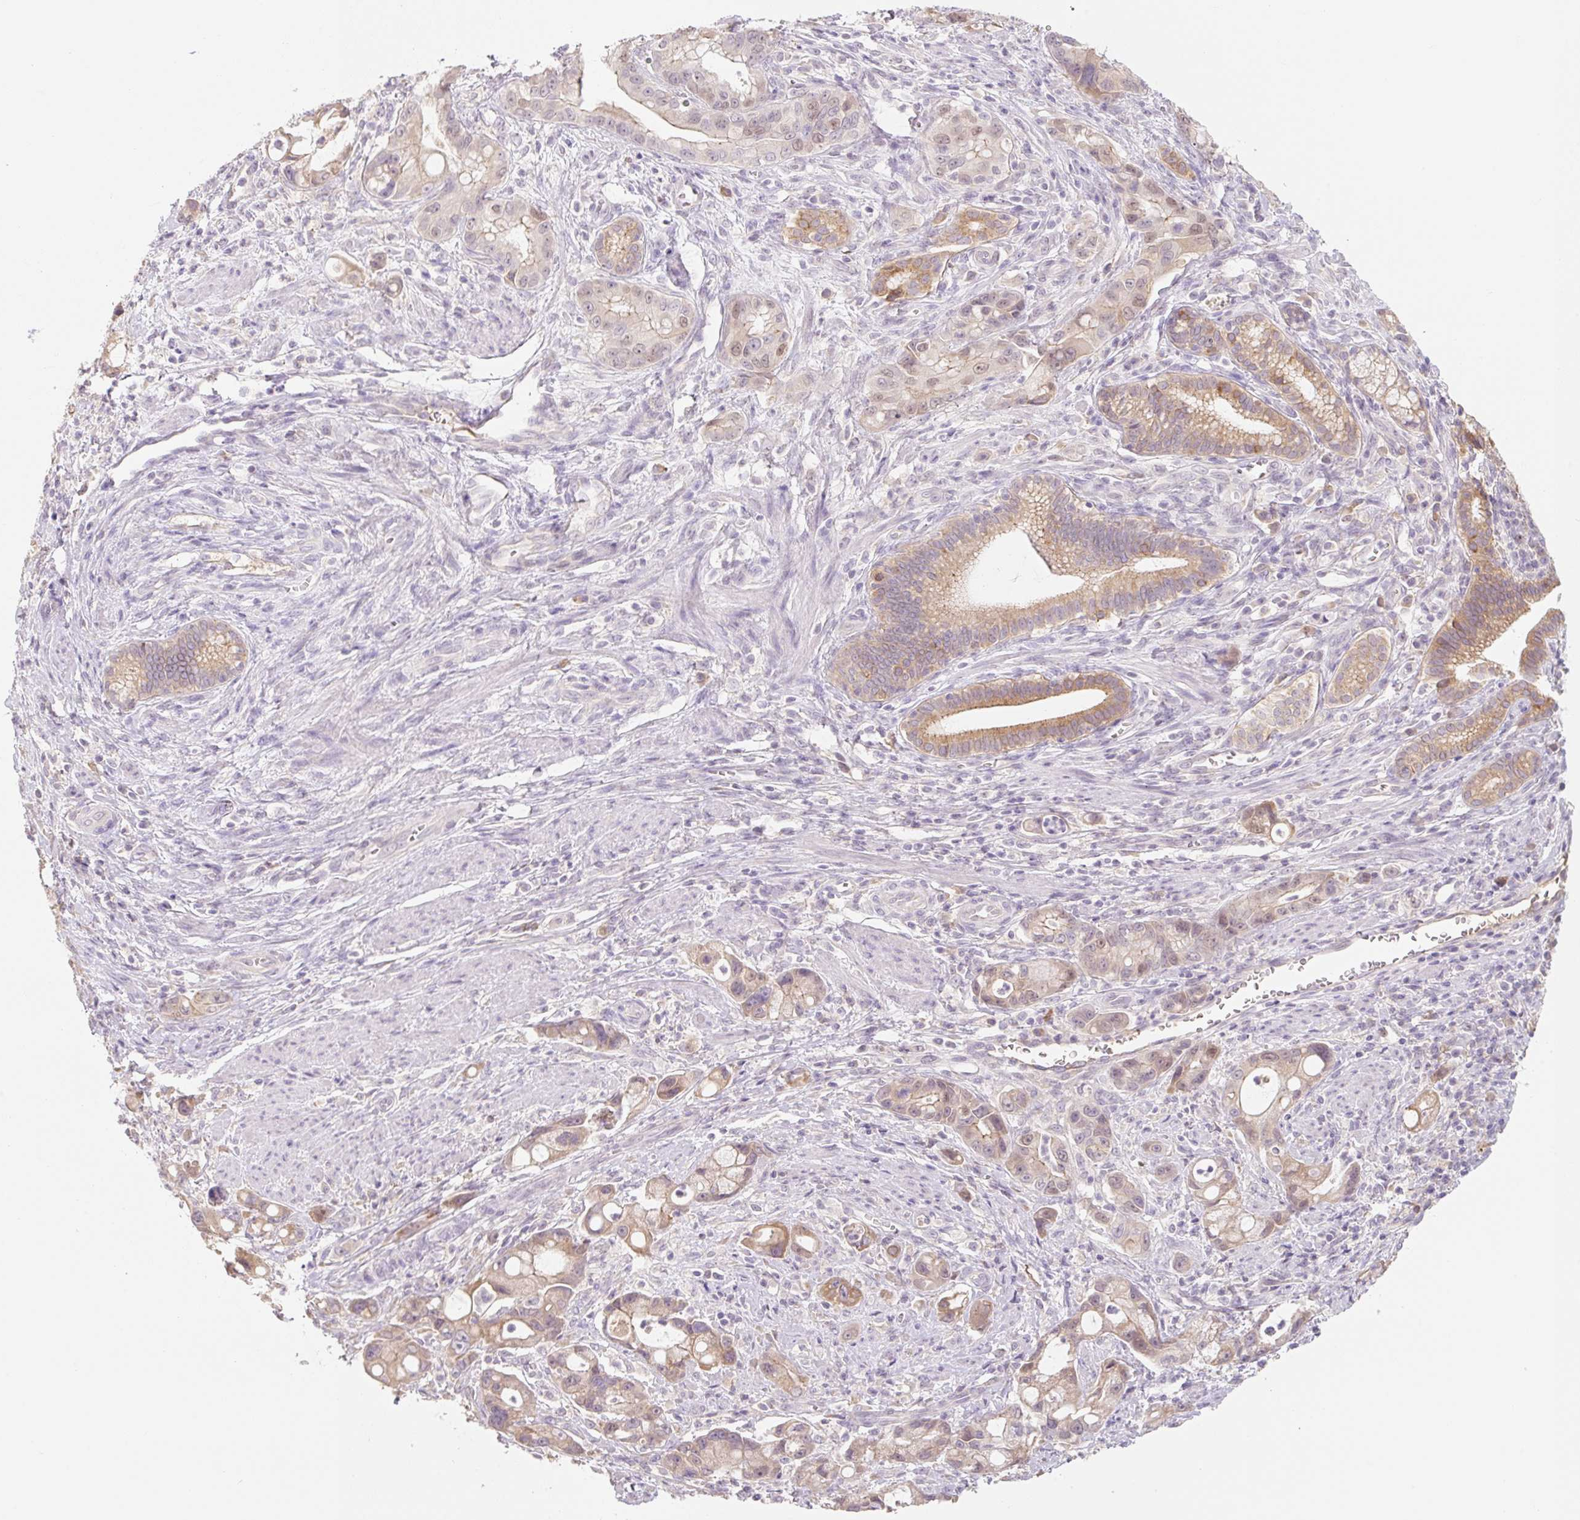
{"staining": {"intensity": "moderate", "quantity": ">75%", "location": "cytoplasmic/membranous"}, "tissue": "pancreatic cancer", "cell_type": "Tumor cells", "image_type": "cancer", "snomed": [{"axis": "morphology", "description": "Adenocarcinoma, NOS"}, {"axis": "topography", "description": "Pancreas"}], "caption": "Adenocarcinoma (pancreatic) was stained to show a protein in brown. There is medium levels of moderate cytoplasmic/membranous expression in approximately >75% of tumor cells.", "gene": "MIA2", "patient": {"sex": "male", "age": 68}}